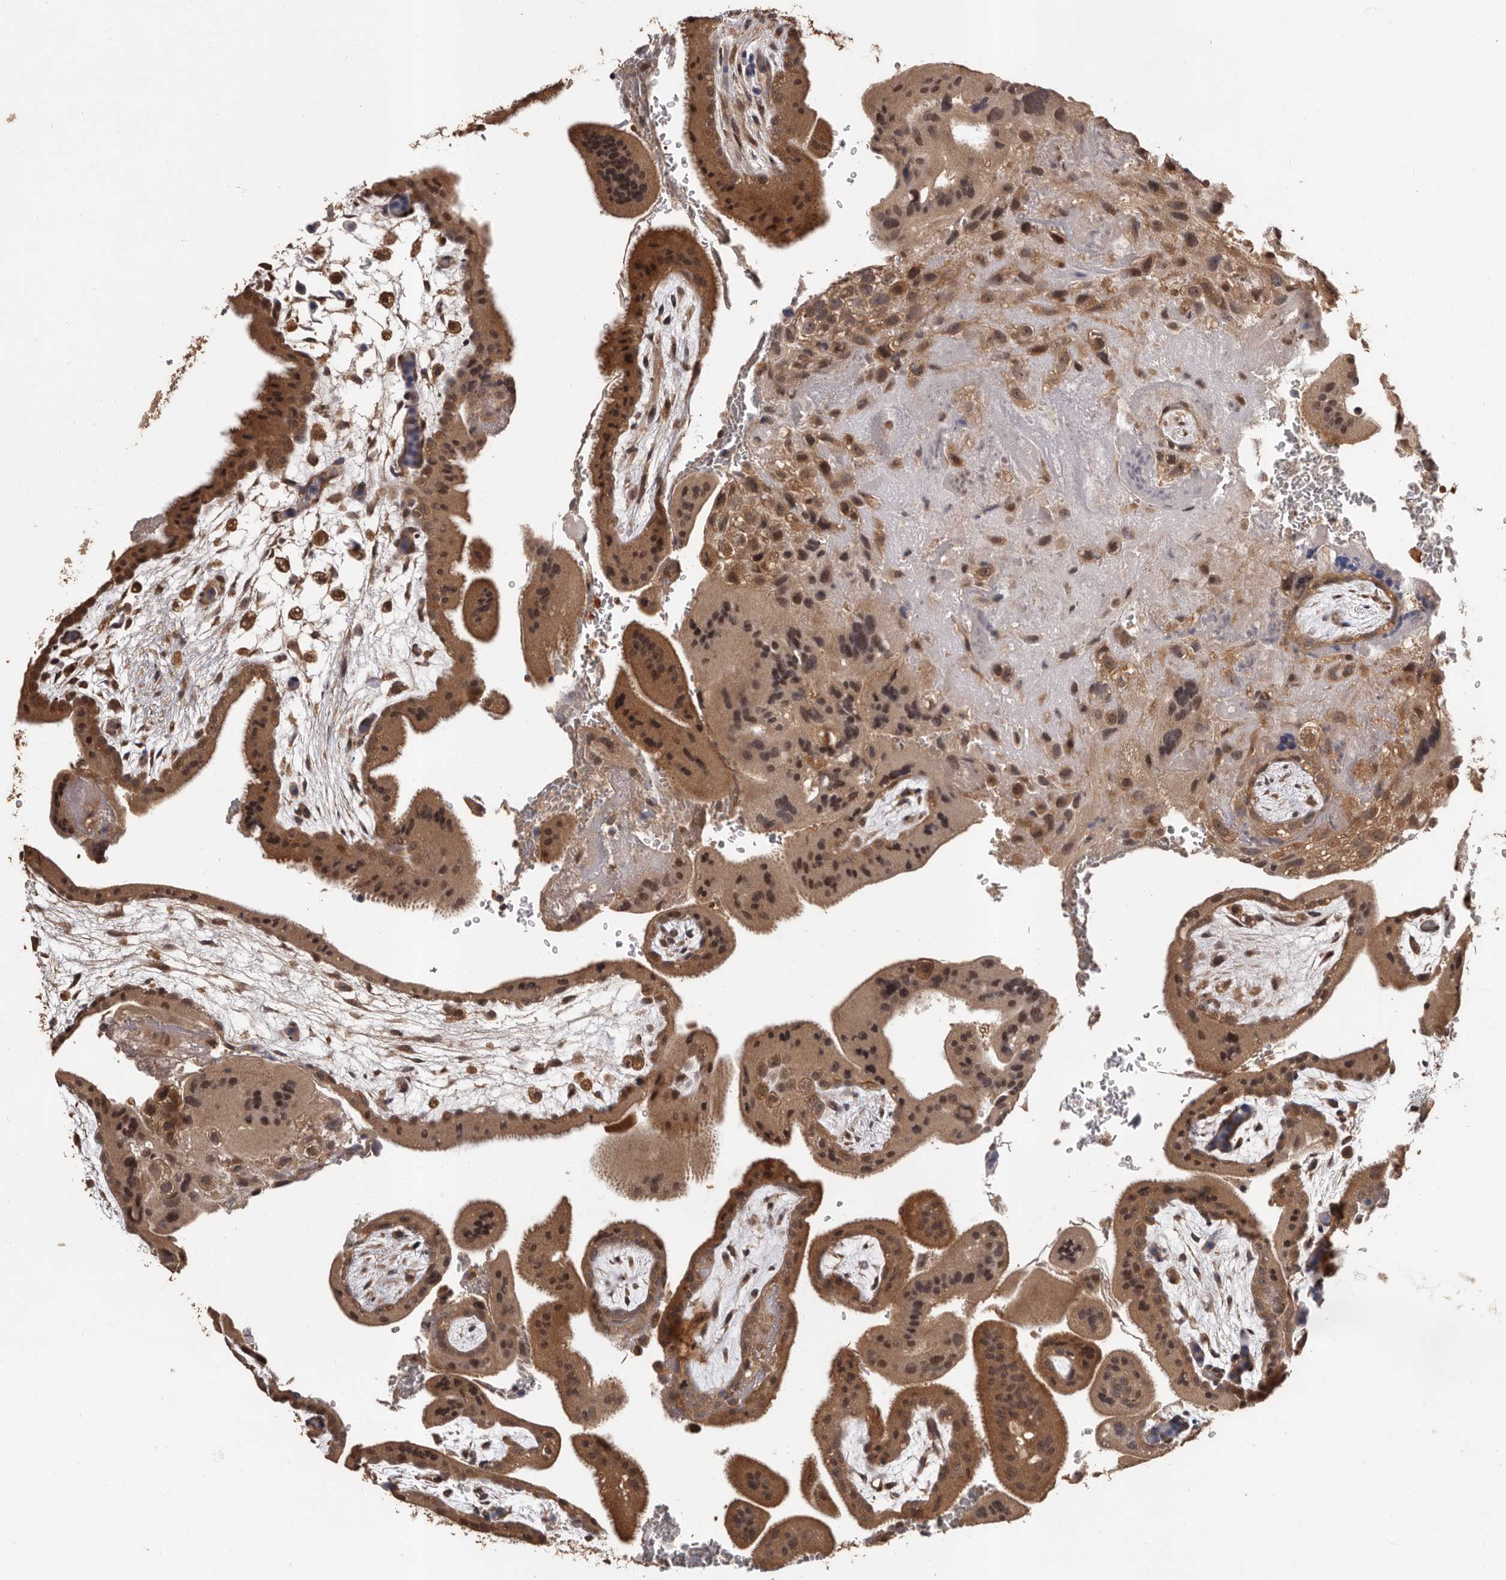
{"staining": {"intensity": "moderate", "quantity": ">75%", "location": "cytoplasmic/membranous,nuclear"}, "tissue": "placenta", "cell_type": "Decidual cells", "image_type": "normal", "snomed": [{"axis": "morphology", "description": "Normal tissue, NOS"}, {"axis": "topography", "description": "Placenta"}], "caption": "Immunohistochemistry (IHC) staining of normal placenta, which shows medium levels of moderate cytoplasmic/membranous,nuclear staining in approximately >75% of decidual cells indicating moderate cytoplasmic/membranous,nuclear protein staining. The staining was performed using DAB (3,3'-diaminobenzidine) (brown) for protein detection and nuclei were counterstained in hematoxylin (blue).", "gene": "VPS37A", "patient": {"sex": "female", "age": 35}}